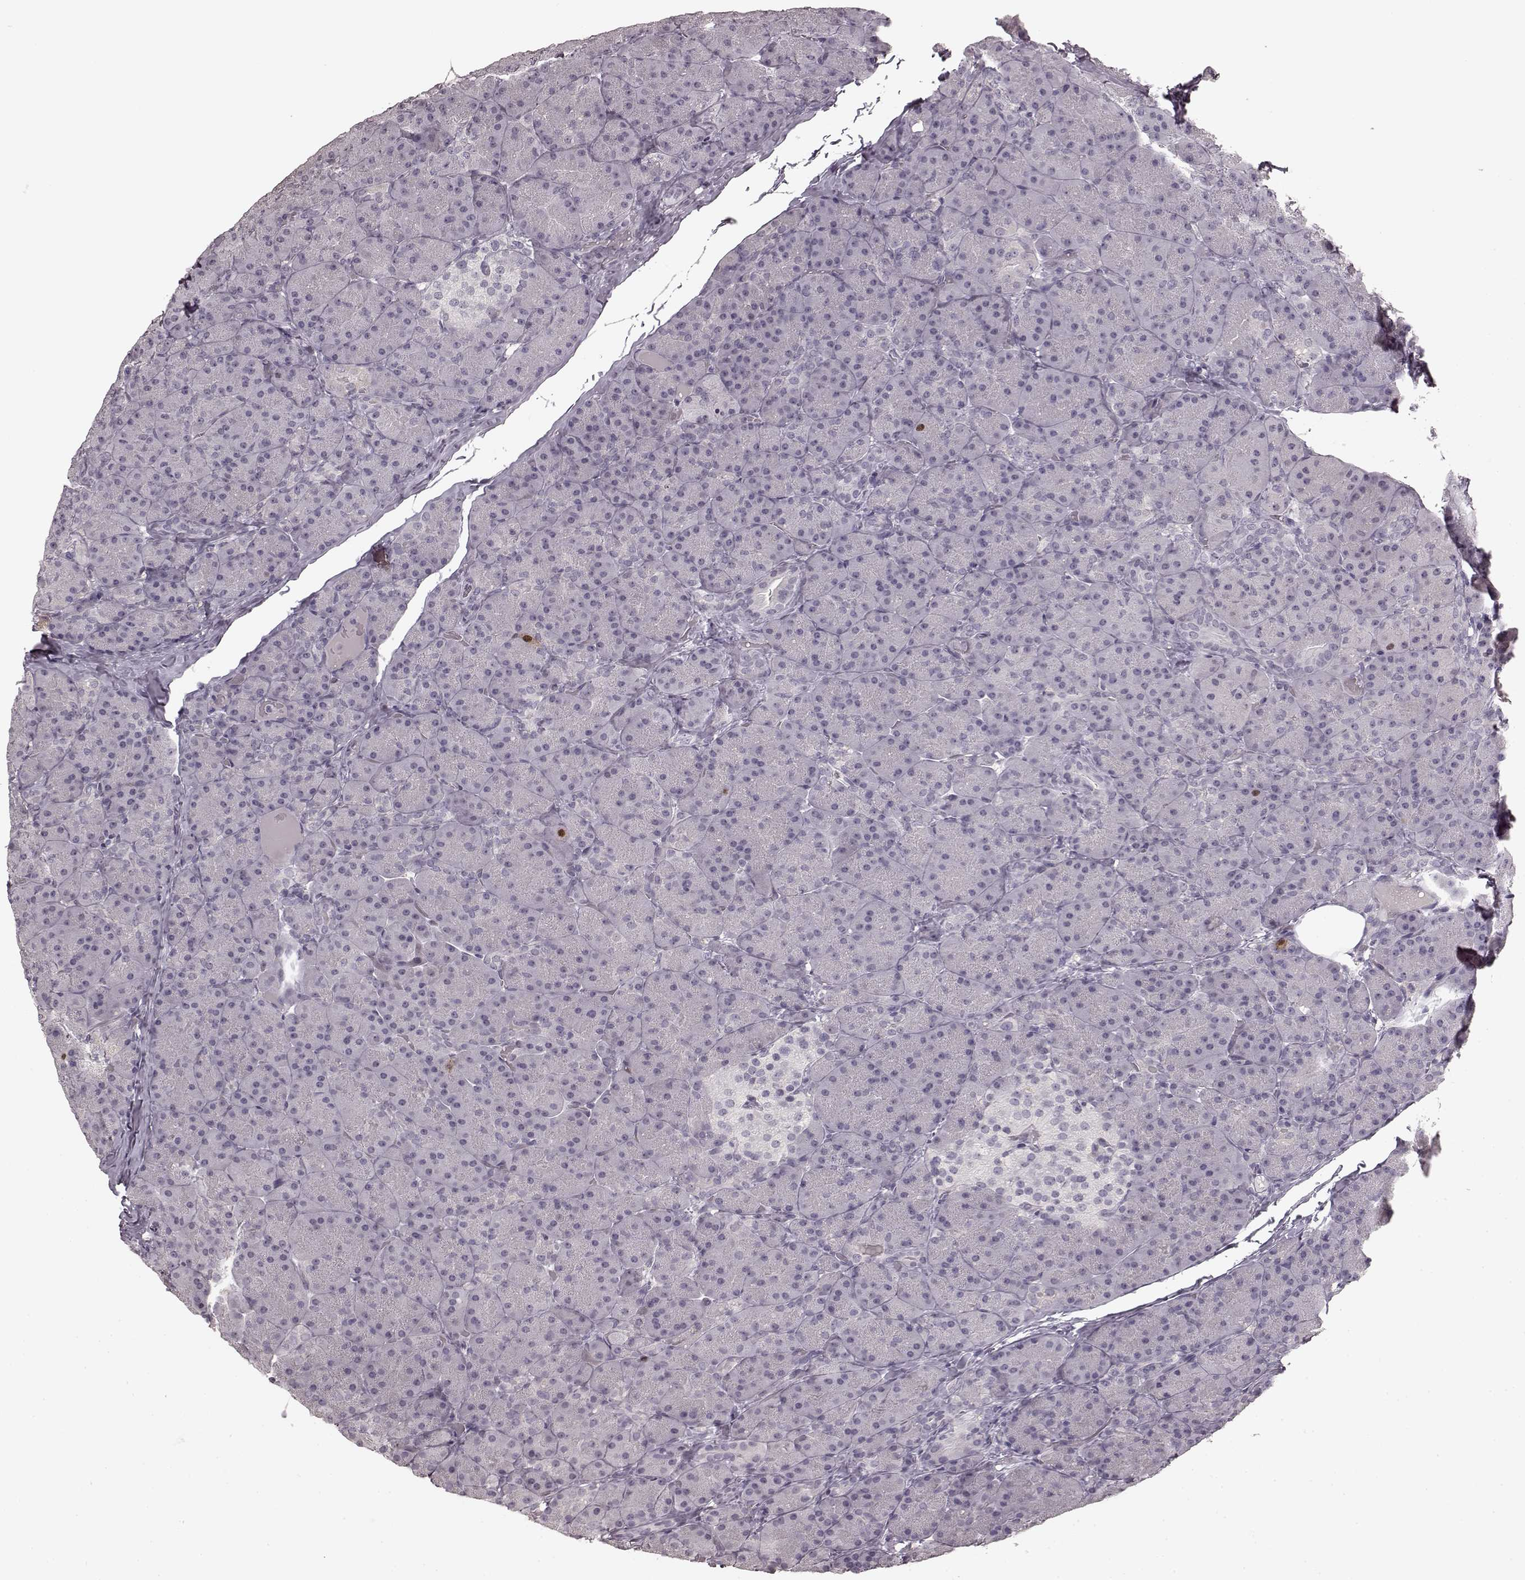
{"staining": {"intensity": "moderate", "quantity": "<25%", "location": "nuclear"}, "tissue": "pancreas", "cell_type": "Exocrine glandular cells", "image_type": "normal", "snomed": [{"axis": "morphology", "description": "Normal tissue, NOS"}, {"axis": "topography", "description": "Pancreas"}], "caption": "Immunohistochemical staining of unremarkable pancreas shows <25% levels of moderate nuclear protein expression in approximately <25% of exocrine glandular cells. (Stains: DAB (3,3'-diaminobenzidine) in brown, nuclei in blue, Microscopy: brightfield microscopy at high magnification).", "gene": "CCNA2", "patient": {"sex": "male", "age": 57}}